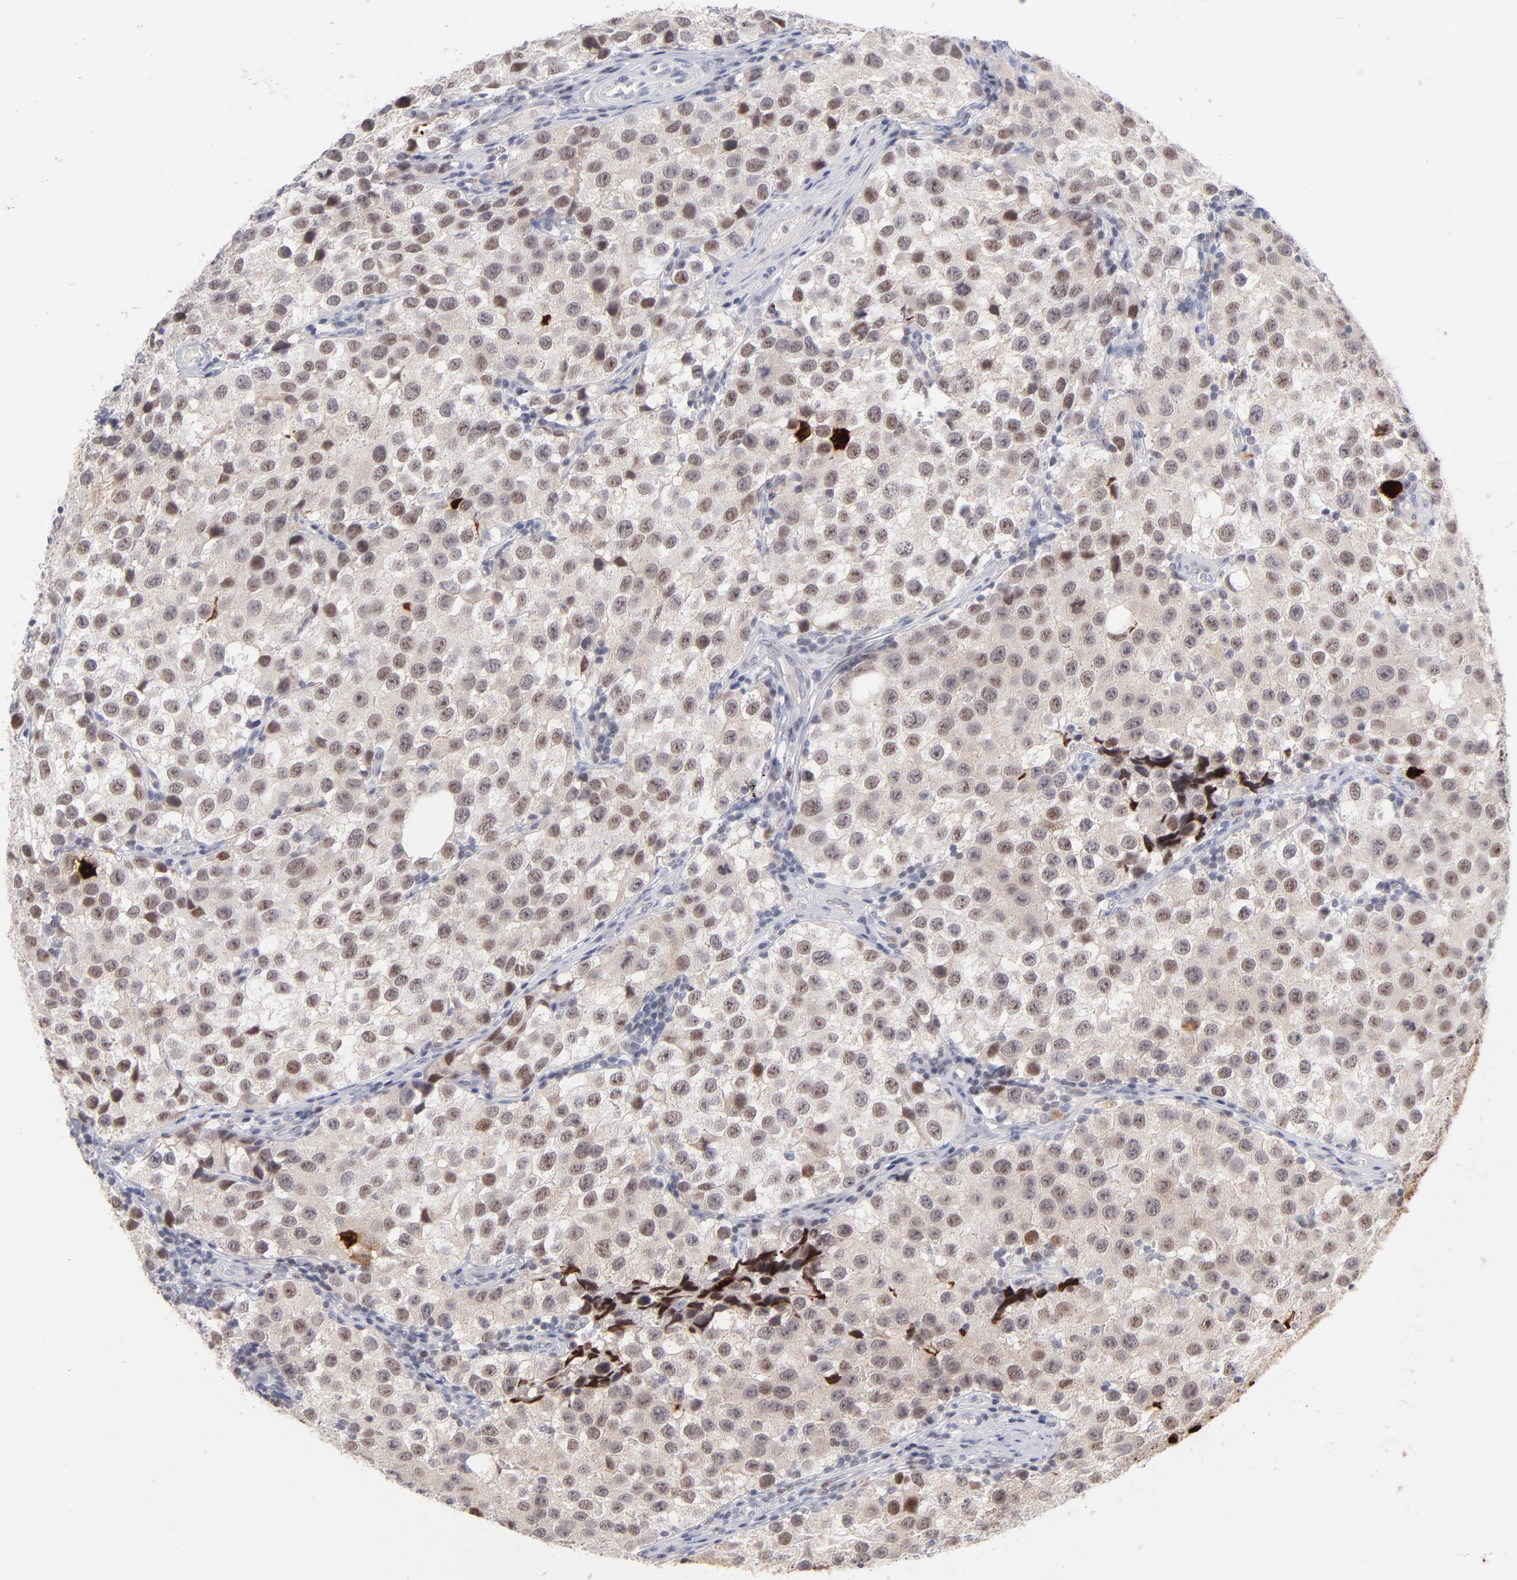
{"staining": {"intensity": "weak", "quantity": "25%-75%", "location": "cytoplasmic/membranous,nuclear"}, "tissue": "testis cancer", "cell_type": "Tumor cells", "image_type": "cancer", "snomed": [{"axis": "morphology", "description": "Seminoma, NOS"}, {"axis": "topography", "description": "Testis"}], "caption": "There is low levels of weak cytoplasmic/membranous and nuclear expression in tumor cells of testis seminoma, as demonstrated by immunohistochemical staining (brown color).", "gene": "PARP1", "patient": {"sex": "male", "age": 39}}